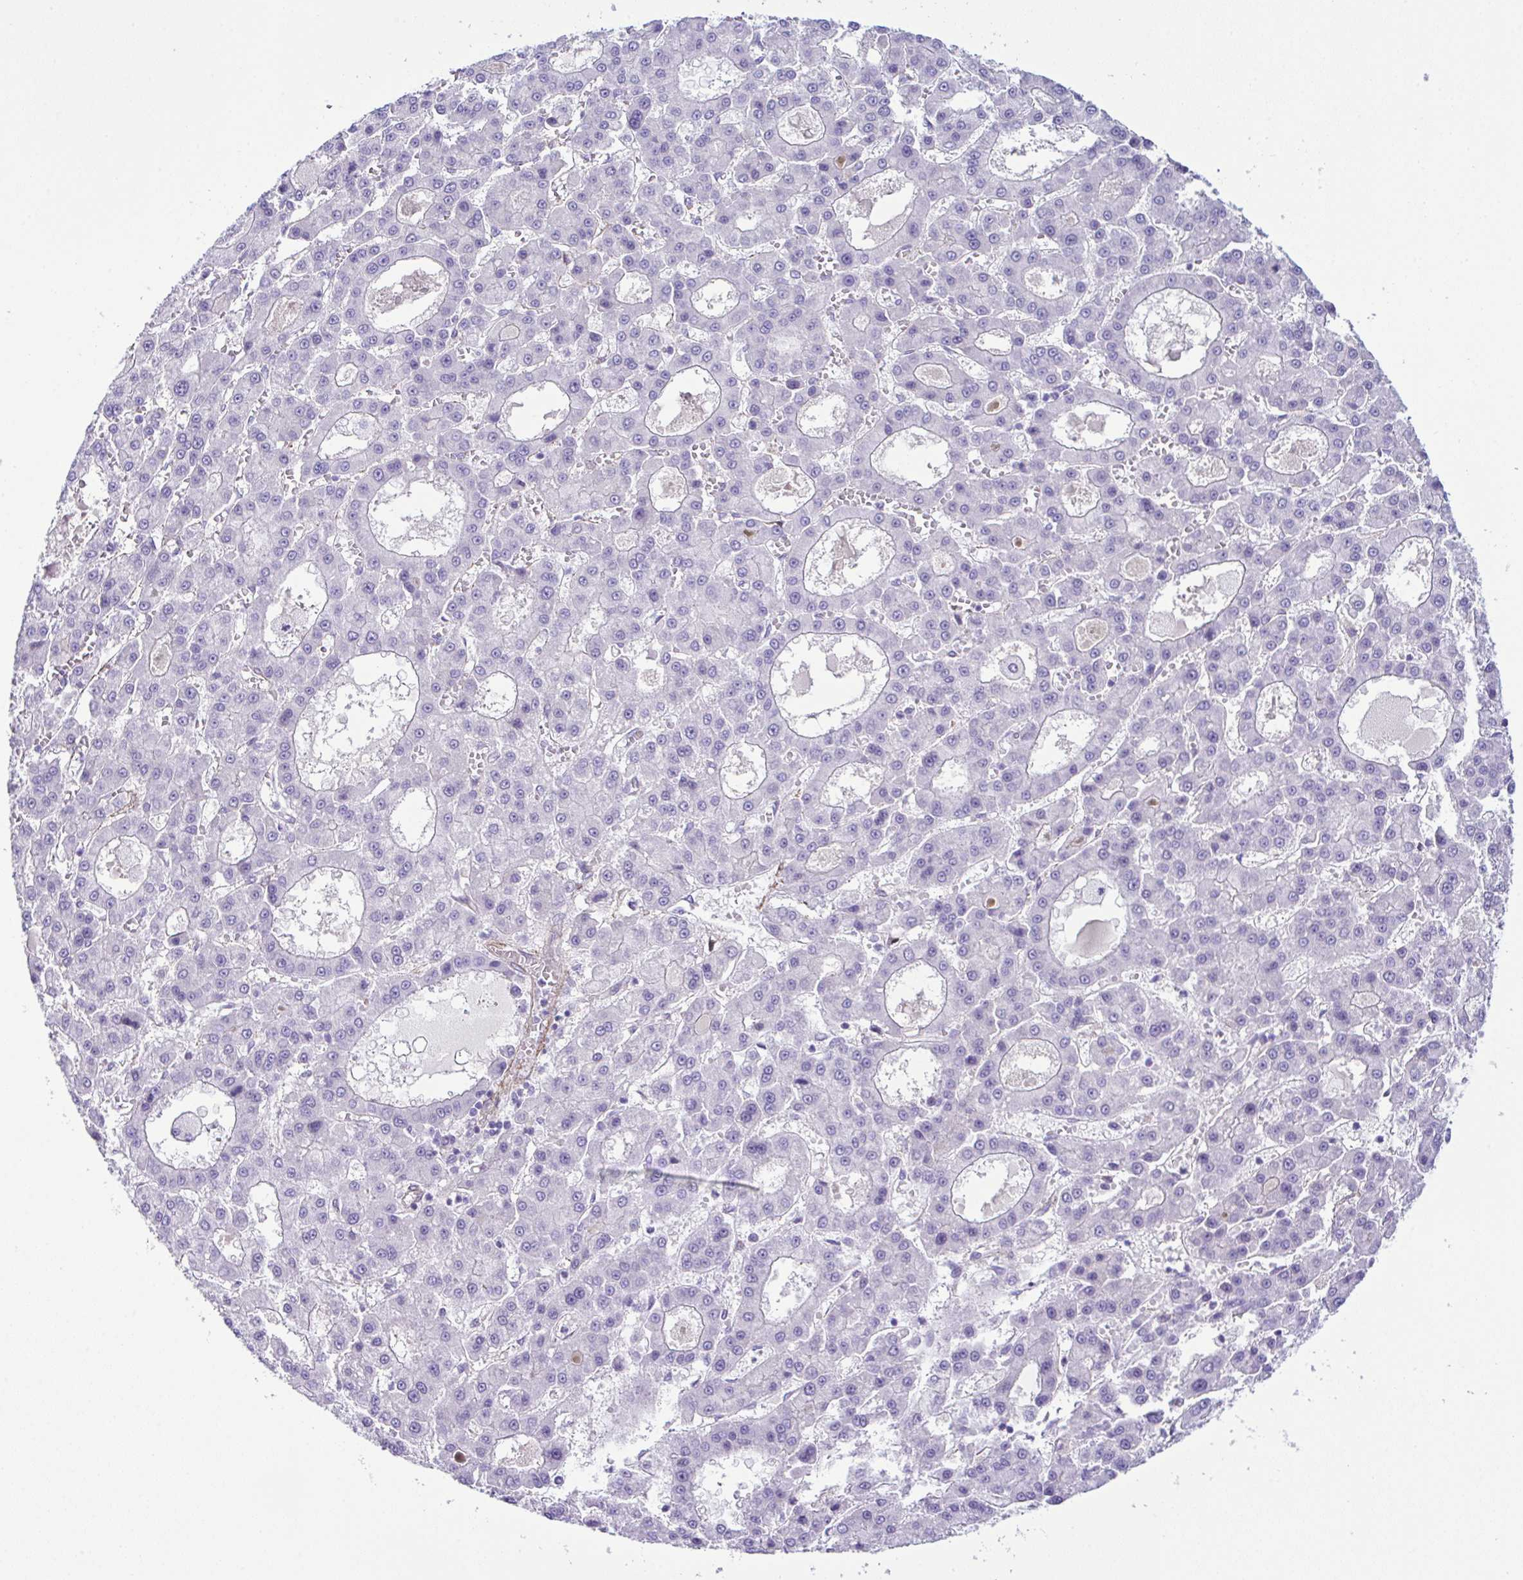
{"staining": {"intensity": "negative", "quantity": "none", "location": "none"}, "tissue": "liver cancer", "cell_type": "Tumor cells", "image_type": "cancer", "snomed": [{"axis": "morphology", "description": "Carcinoma, Hepatocellular, NOS"}, {"axis": "topography", "description": "Liver"}], "caption": "Liver hepatocellular carcinoma was stained to show a protein in brown. There is no significant staining in tumor cells.", "gene": "SYNPO2L", "patient": {"sex": "male", "age": 70}}